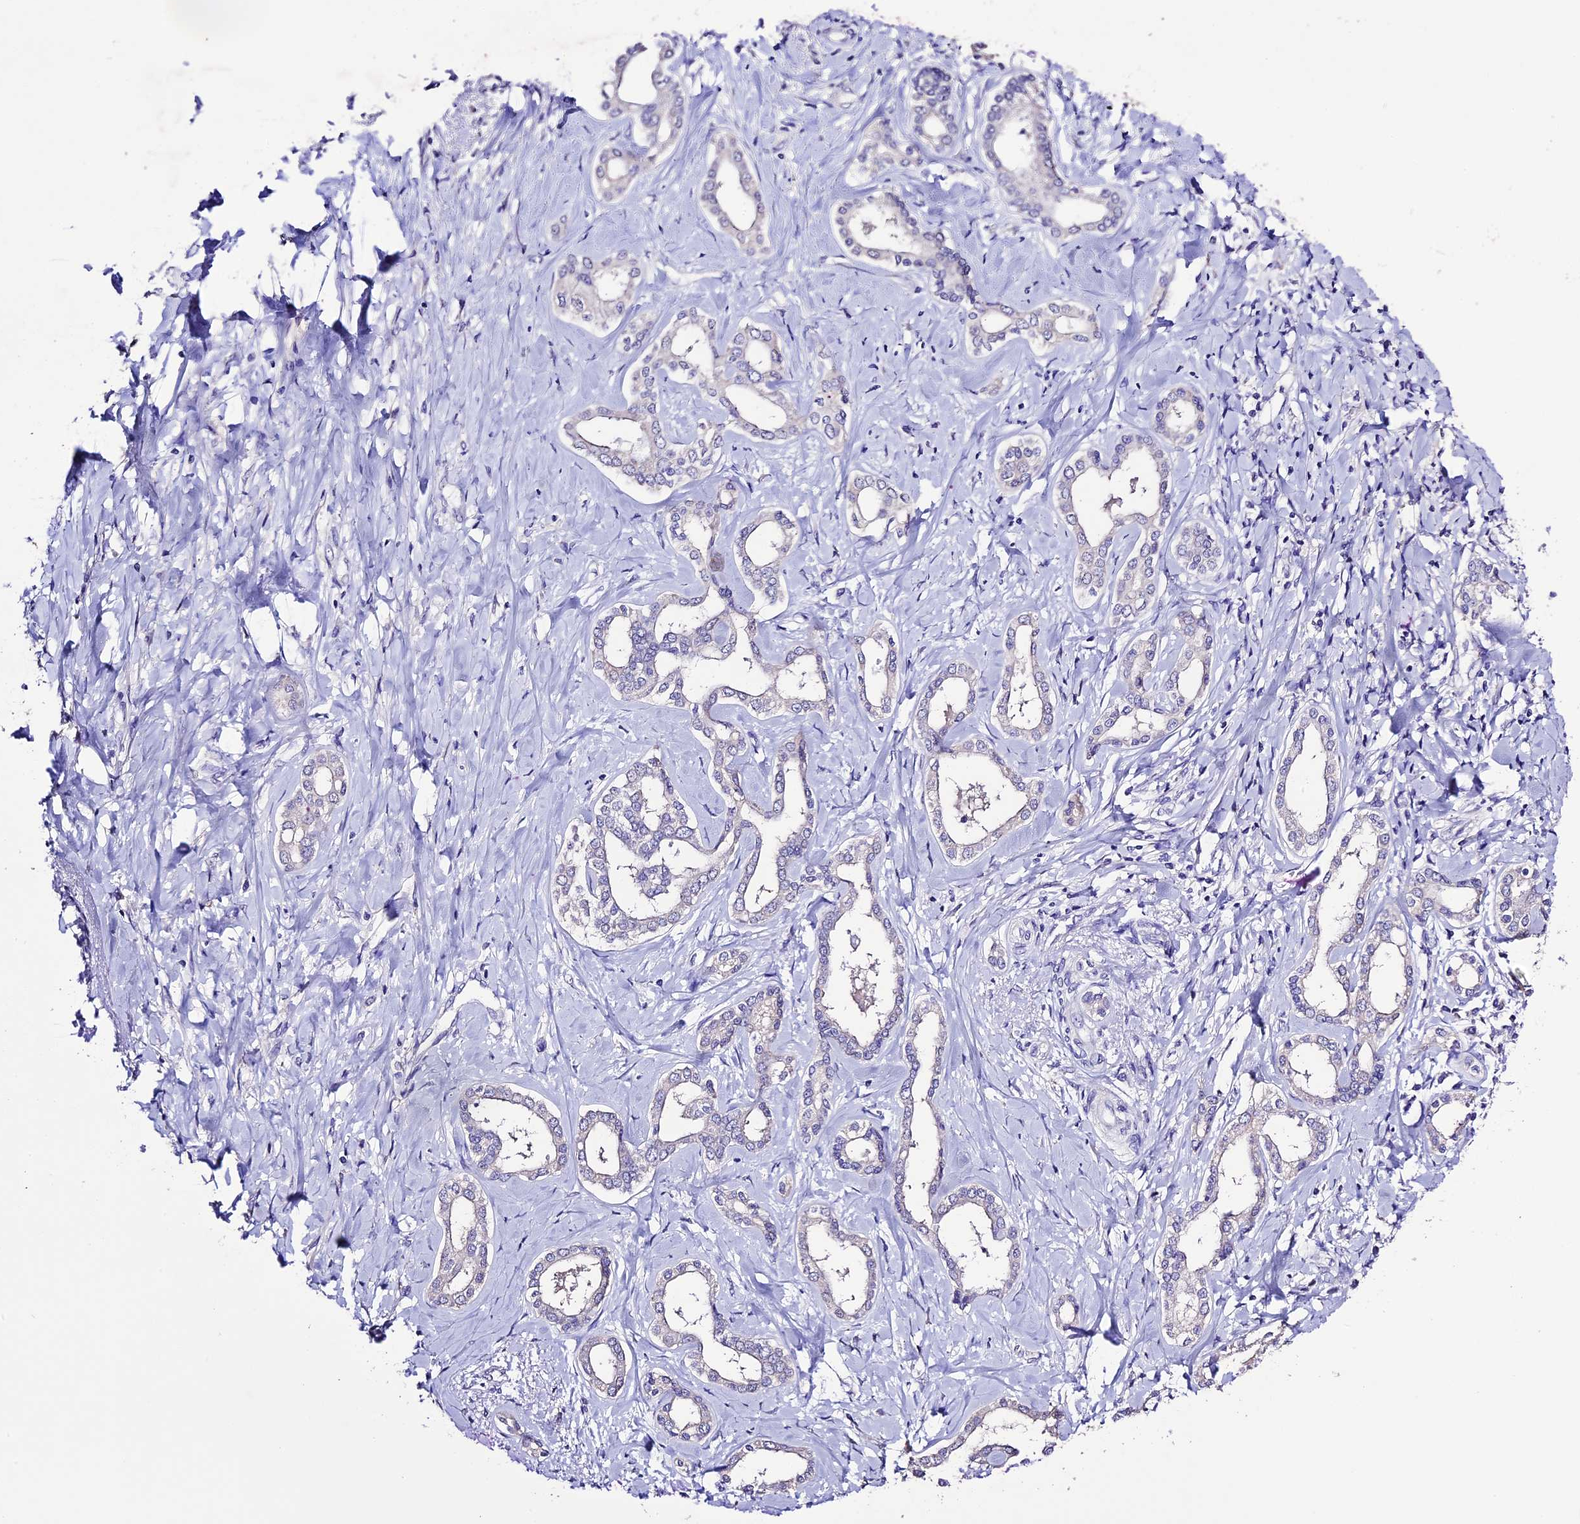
{"staining": {"intensity": "negative", "quantity": "none", "location": "none"}, "tissue": "liver cancer", "cell_type": "Tumor cells", "image_type": "cancer", "snomed": [{"axis": "morphology", "description": "Cholangiocarcinoma"}, {"axis": "topography", "description": "Liver"}], "caption": "High power microscopy histopathology image of an IHC photomicrograph of liver cancer, revealing no significant positivity in tumor cells.", "gene": "DIS3L", "patient": {"sex": "female", "age": 77}}